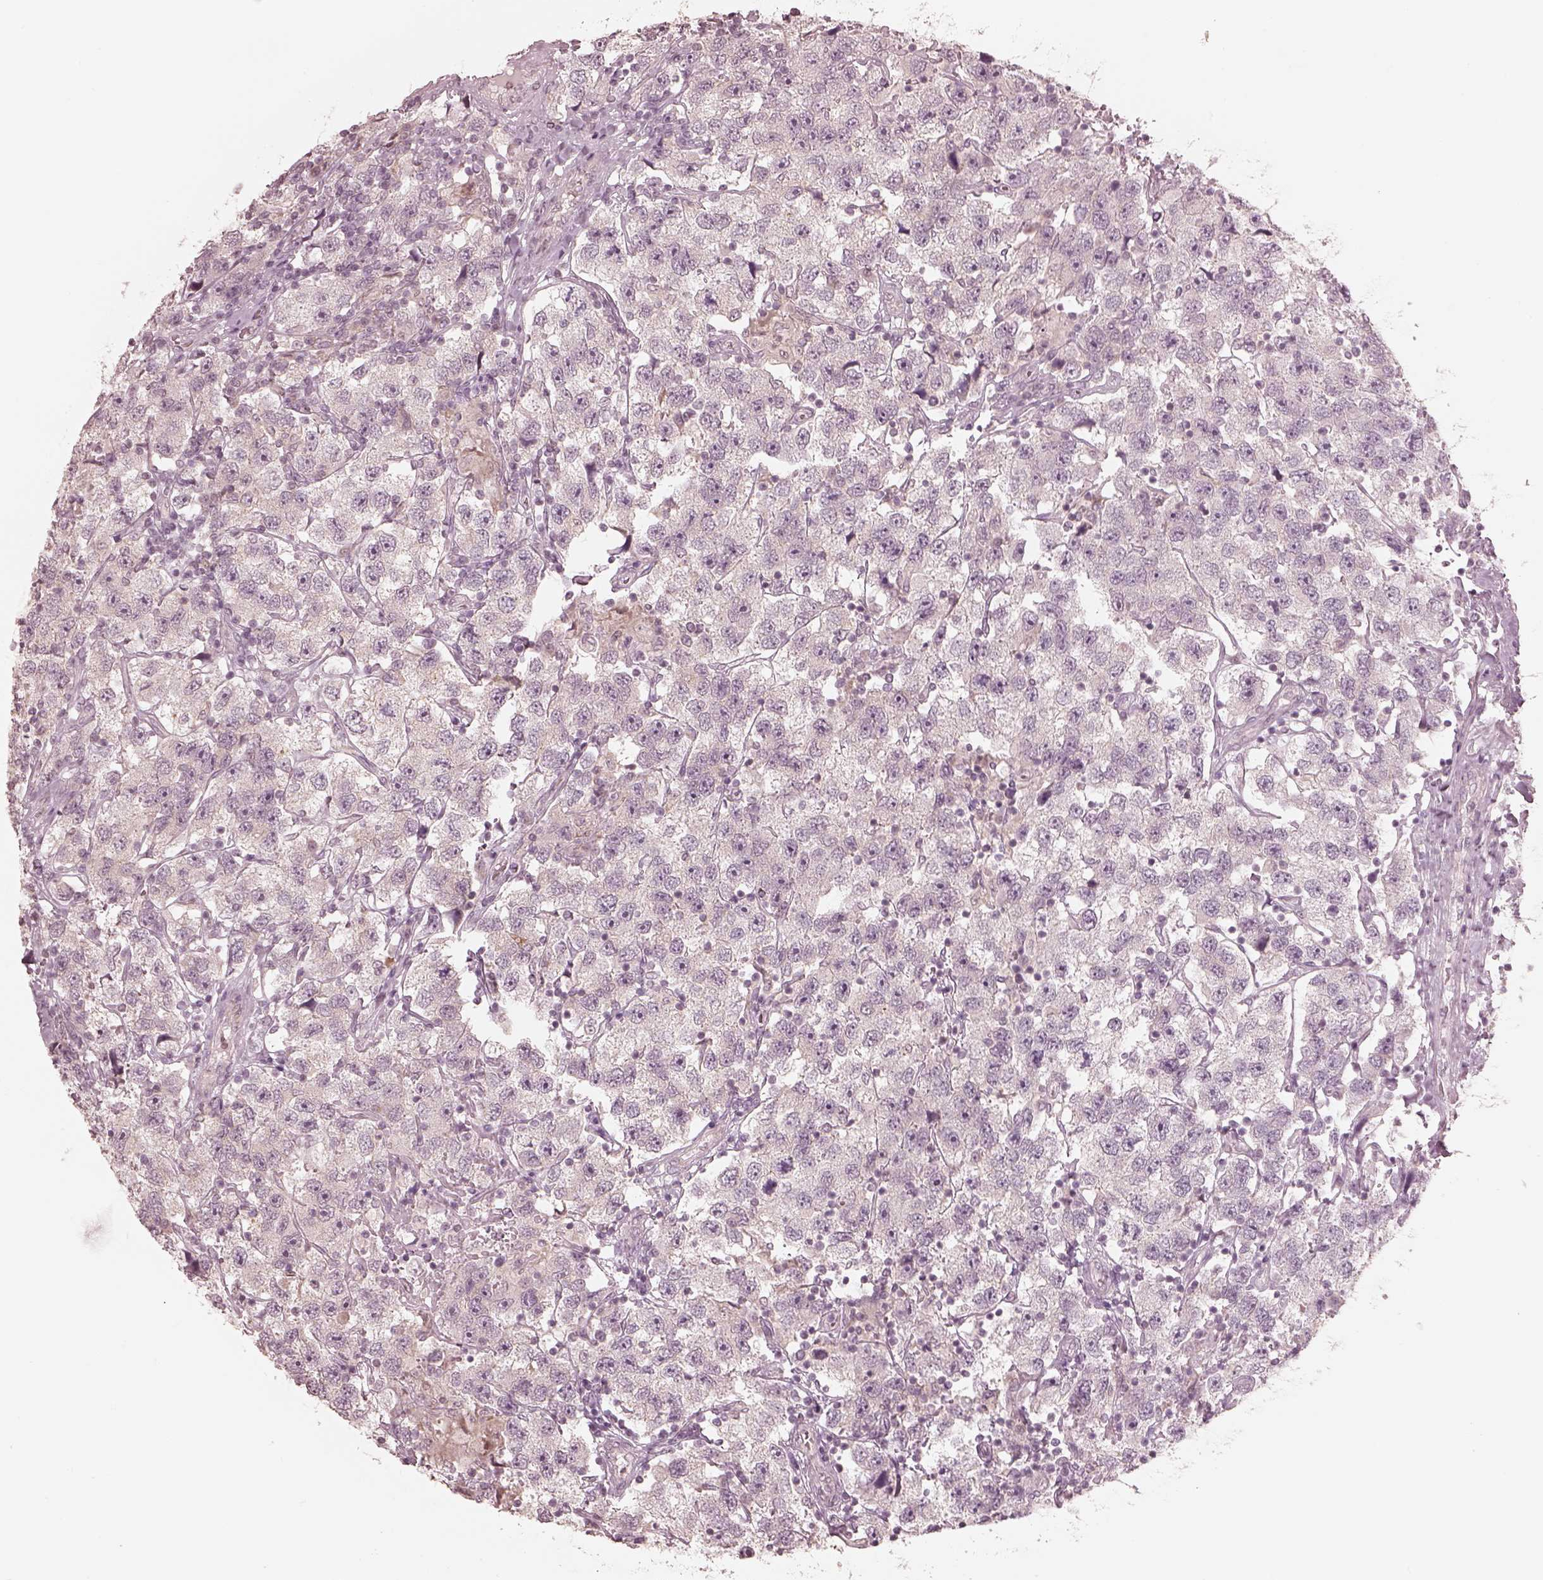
{"staining": {"intensity": "negative", "quantity": "none", "location": "none"}, "tissue": "testis cancer", "cell_type": "Tumor cells", "image_type": "cancer", "snomed": [{"axis": "morphology", "description": "Seminoma, NOS"}, {"axis": "topography", "description": "Testis"}], "caption": "This micrograph is of testis cancer (seminoma) stained with immunohistochemistry (IHC) to label a protein in brown with the nuclei are counter-stained blue. There is no positivity in tumor cells.", "gene": "IQCB1", "patient": {"sex": "male", "age": 26}}